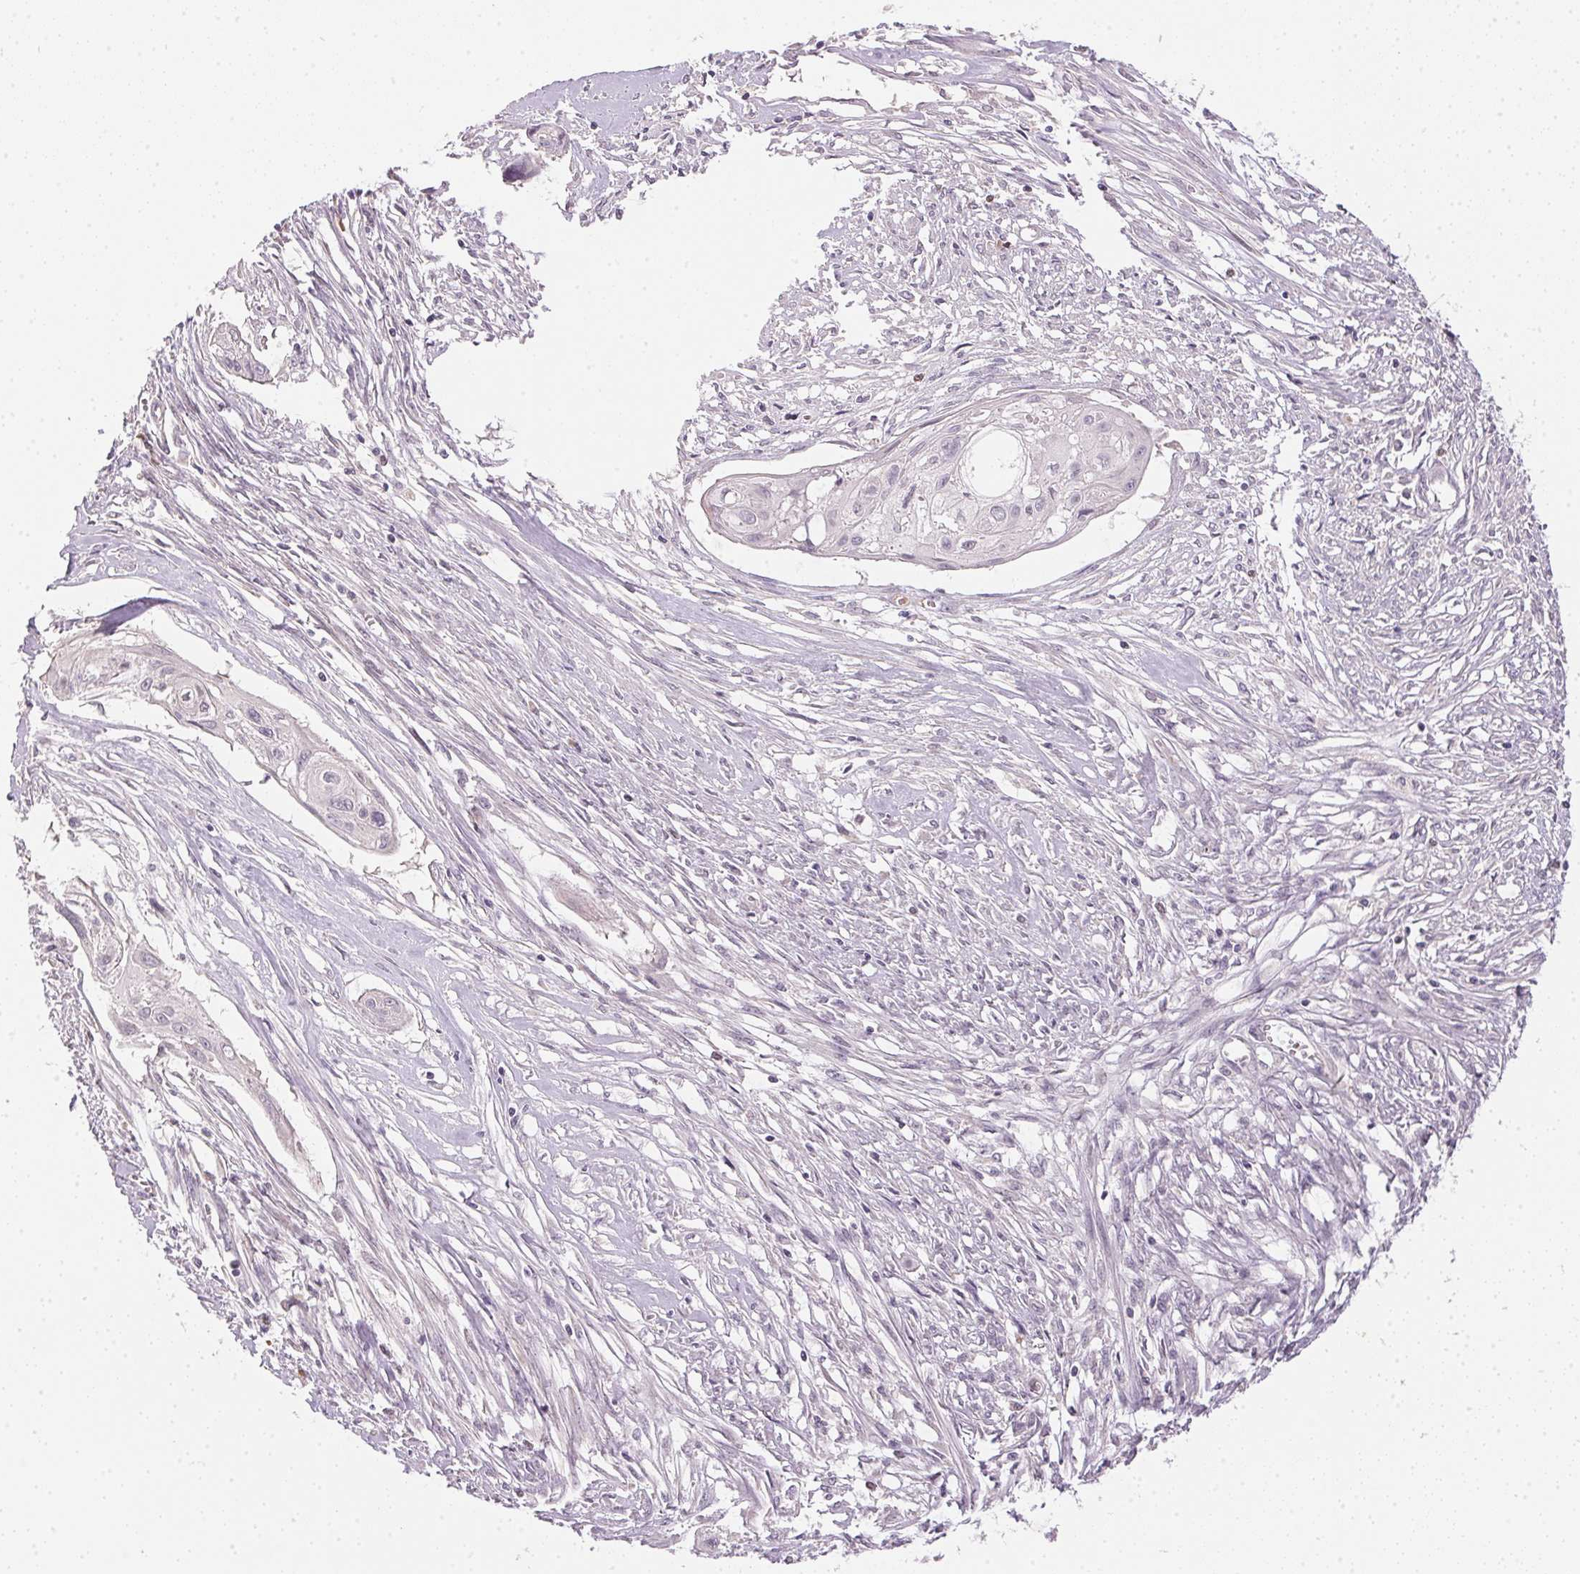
{"staining": {"intensity": "negative", "quantity": "none", "location": "none"}, "tissue": "cervical cancer", "cell_type": "Tumor cells", "image_type": "cancer", "snomed": [{"axis": "morphology", "description": "Squamous cell carcinoma, NOS"}, {"axis": "topography", "description": "Cervix"}], "caption": "Immunohistochemistry (IHC) micrograph of squamous cell carcinoma (cervical) stained for a protein (brown), which exhibits no positivity in tumor cells.", "gene": "TTC23L", "patient": {"sex": "female", "age": 49}}